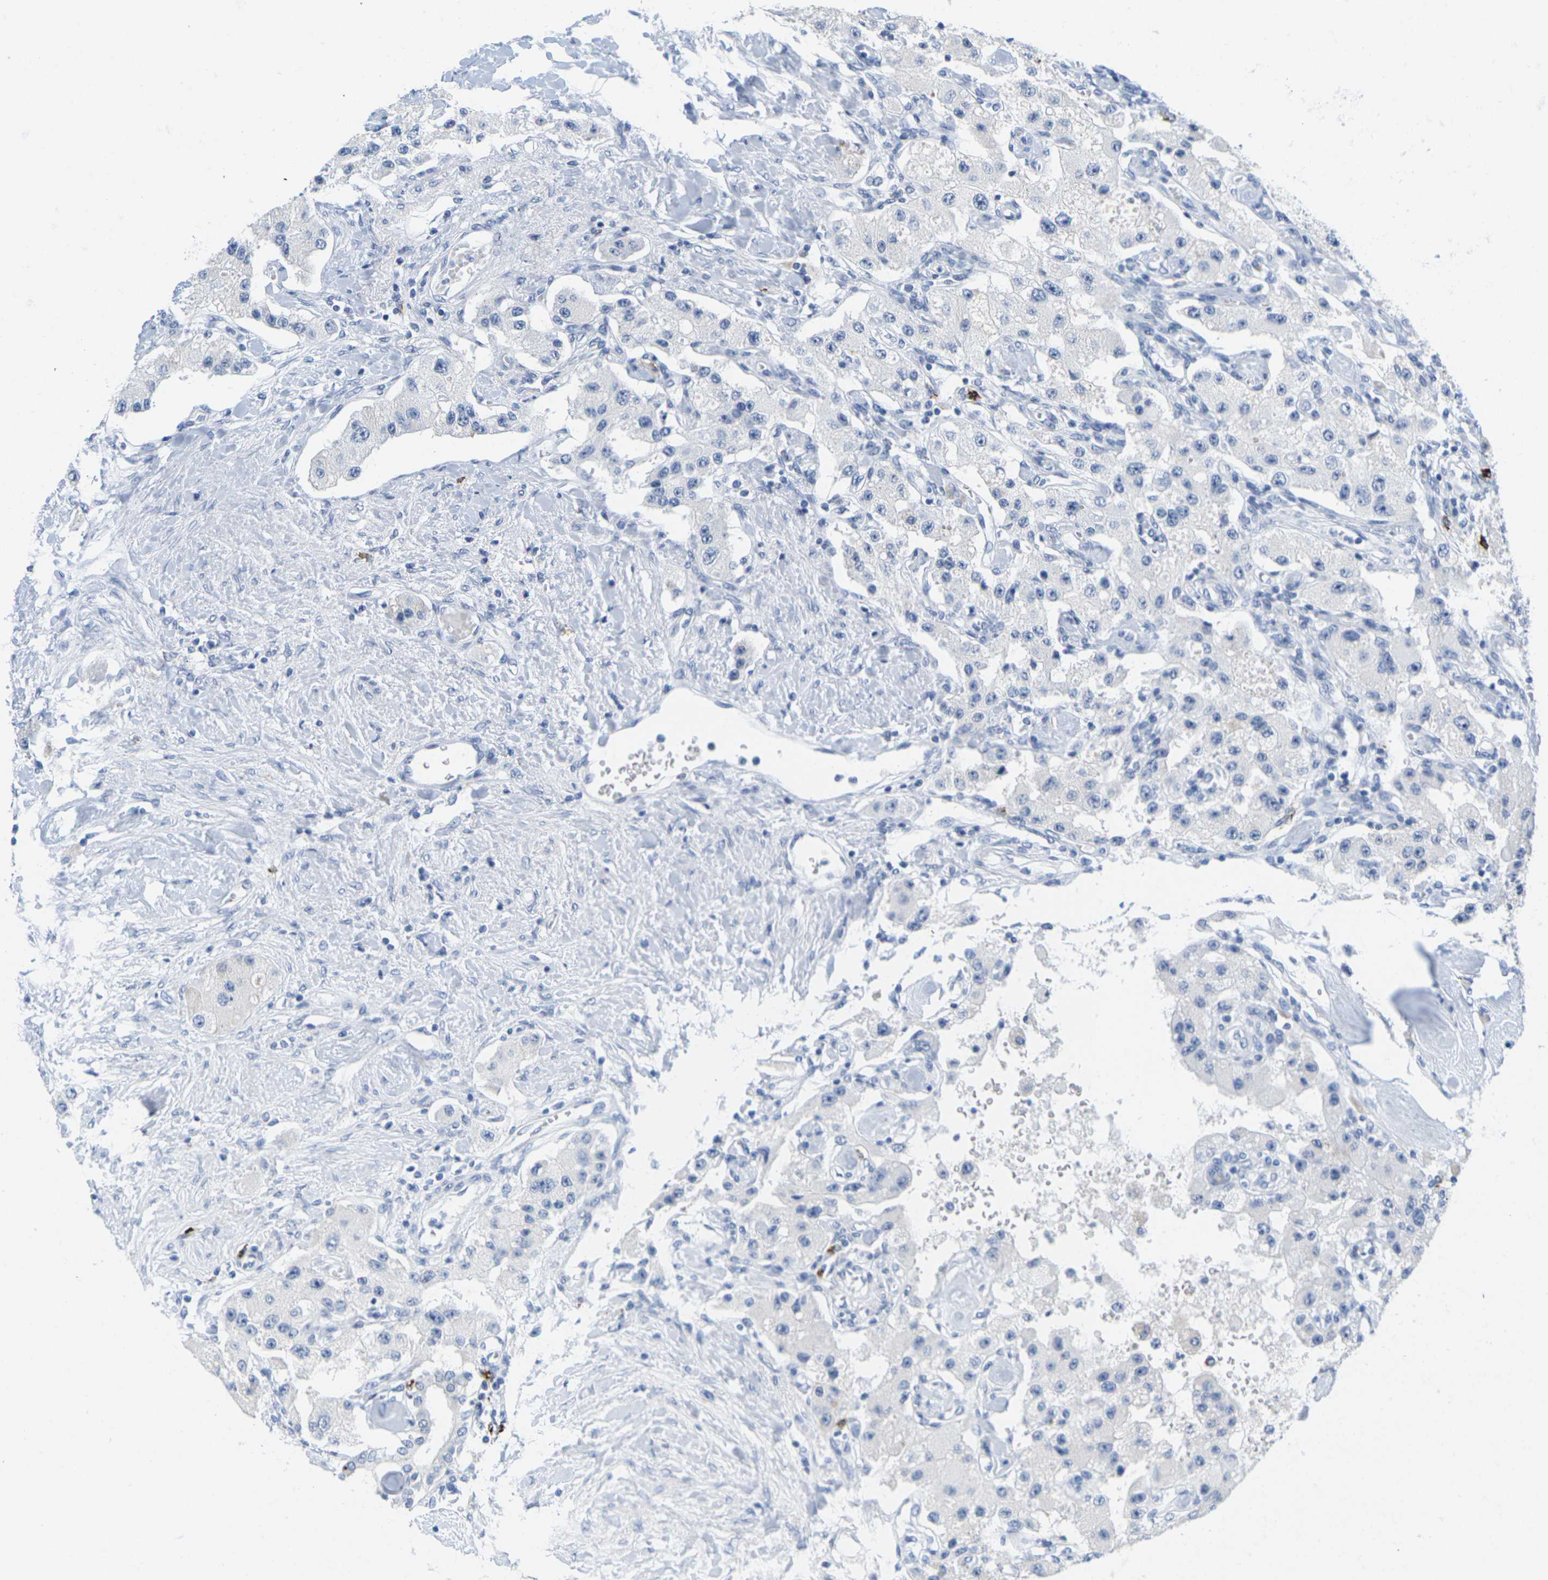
{"staining": {"intensity": "negative", "quantity": "none", "location": "none"}, "tissue": "carcinoid", "cell_type": "Tumor cells", "image_type": "cancer", "snomed": [{"axis": "morphology", "description": "Carcinoid, malignant, NOS"}, {"axis": "topography", "description": "Pancreas"}], "caption": "Protein analysis of carcinoid (malignant) shows no significant positivity in tumor cells.", "gene": "HLA-DOB", "patient": {"sex": "male", "age": 41}}